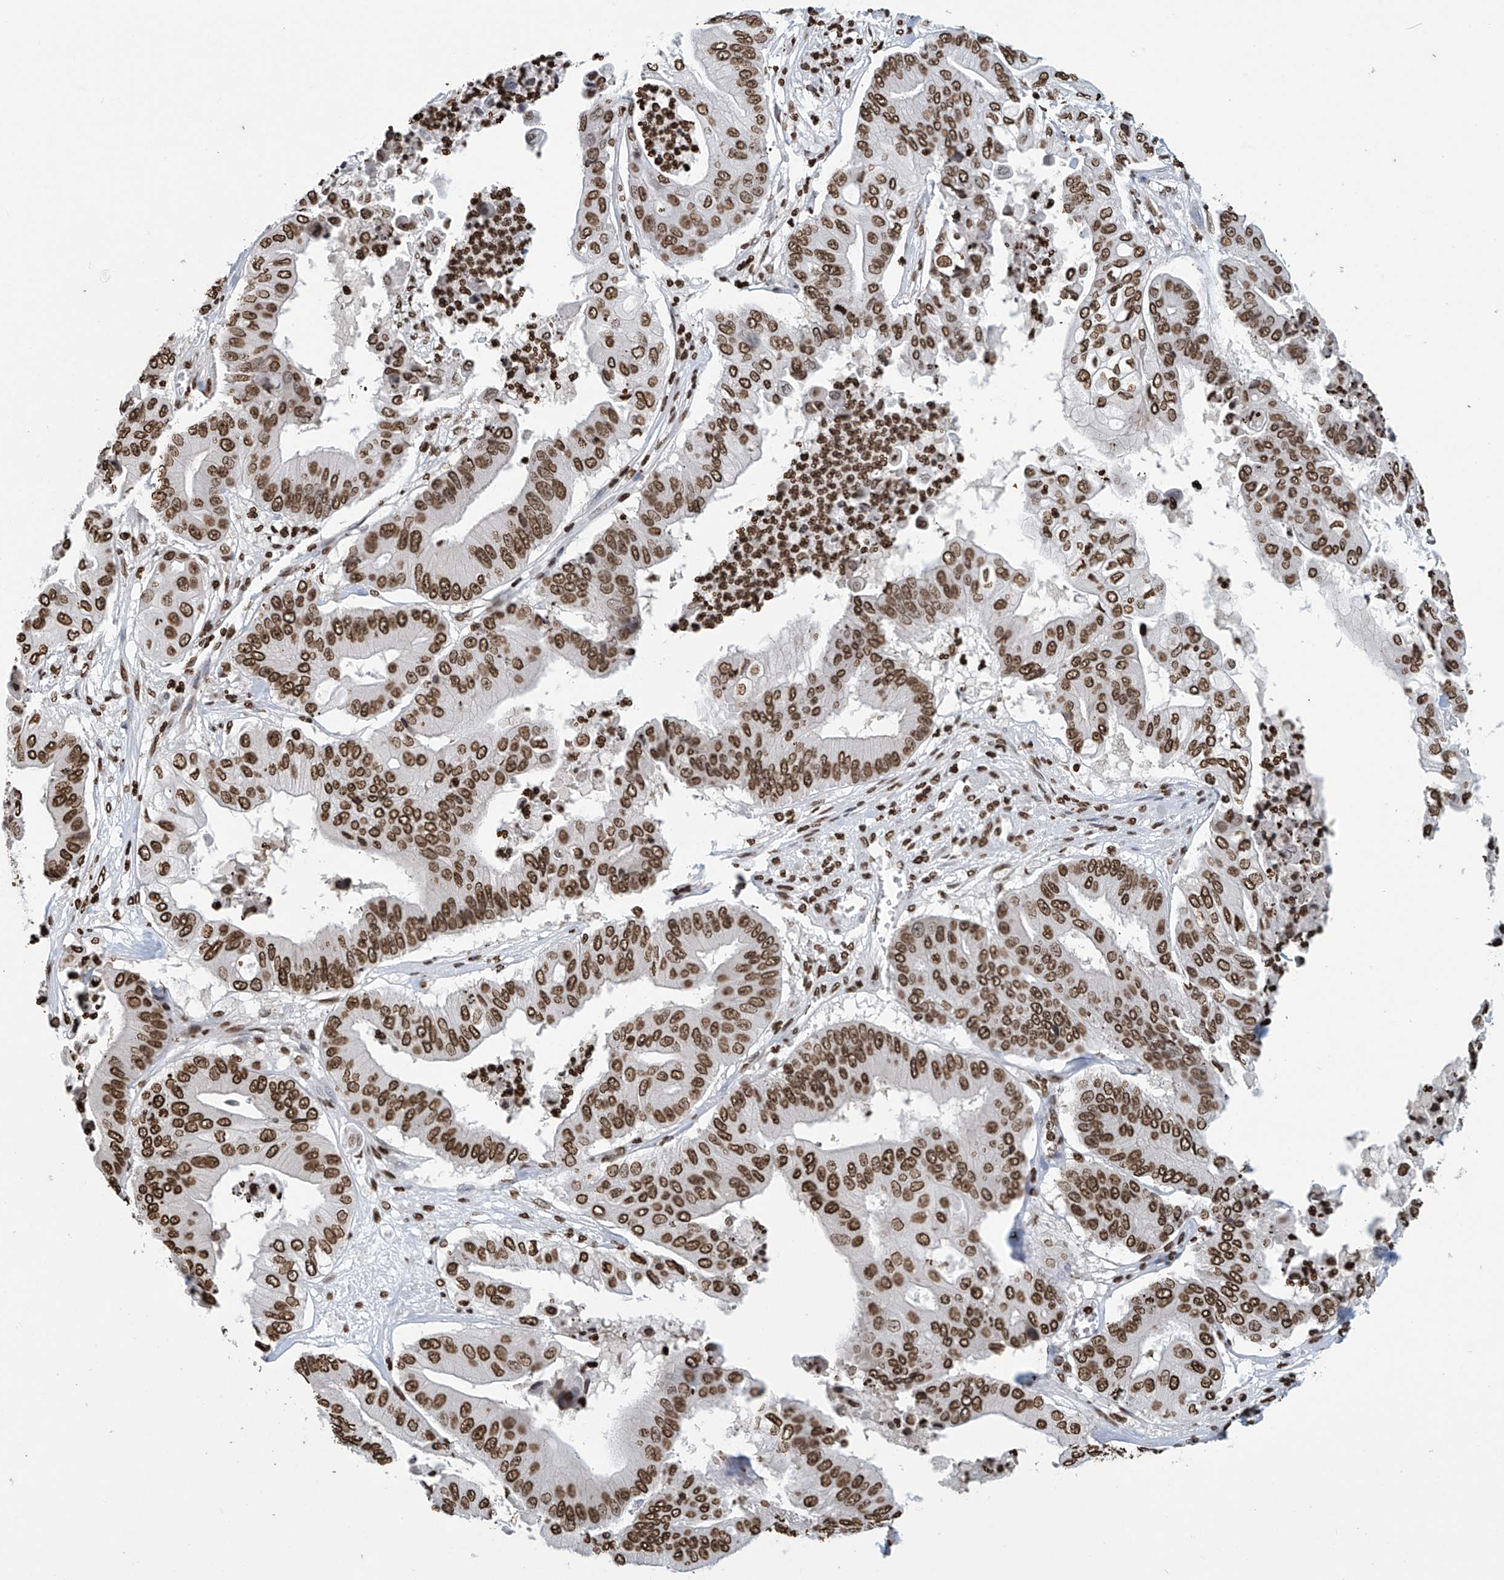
{"staining": {"intensity": "moderate", "quantity": ">75%", "location": "nuclear"}, "tissue": "pancreatic cancer", "cell_type": "Tumor cells", "image_type": "cancer", "snomed": [{"axis": "morphology", "description": "Adenocarcinoma, NOS"}, {"axis": "topography", "description": "Pancreas"}], "caption": "Pancreatic adenocarcinoma stained with a brown dye shows moderate nuclear positive expression in about >75% of tumor cells.", "gene": "DPPA2", "patient": {"sex": "female", "age": 77}}